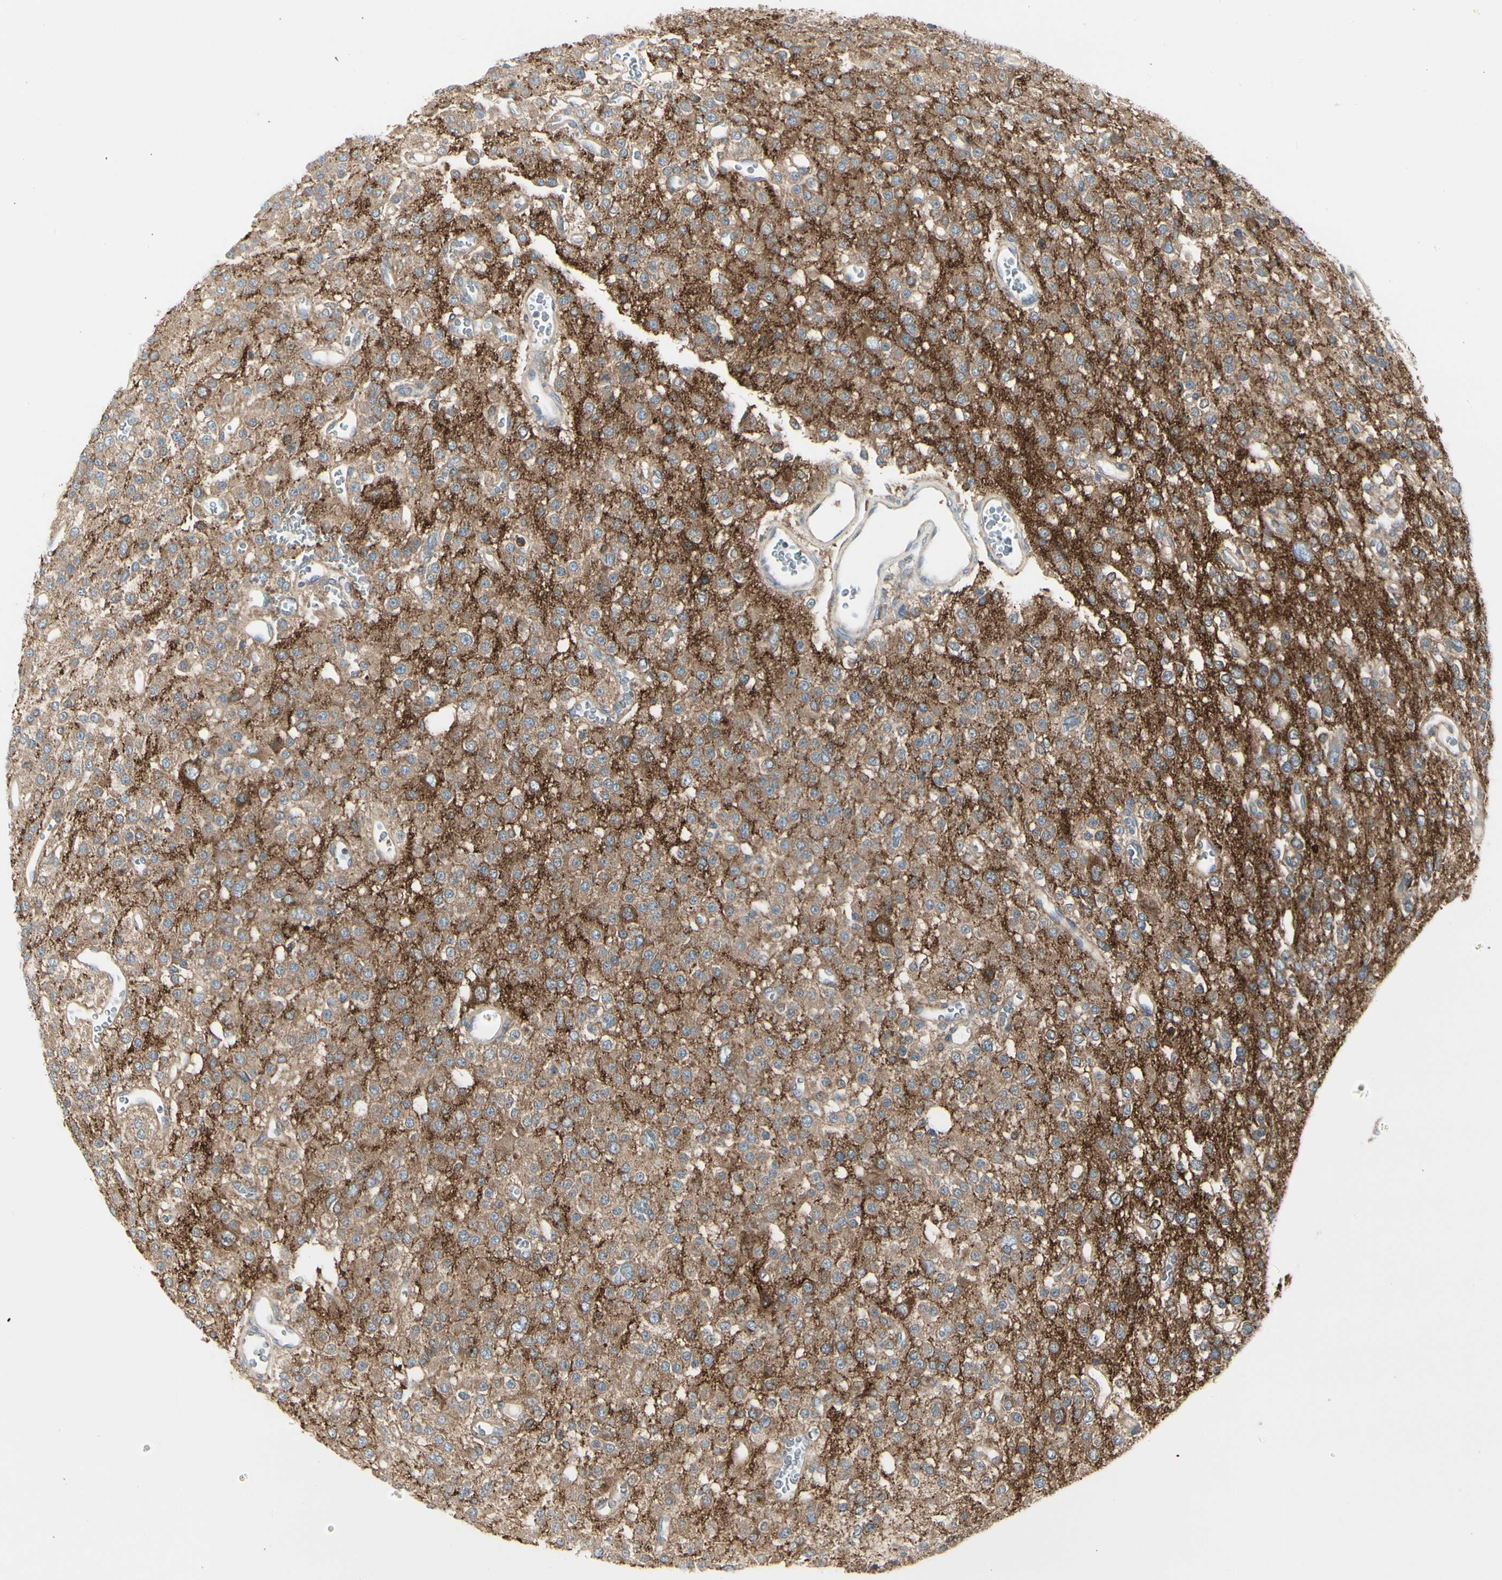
{"staining": {"intensity": "negative", "quantity": "none", "location": "none"}, "tissue": "glioma", "cell_type": "Tumor cells", "image_type": "cancer", "snomed": [{"axis": "morphology", "description": "Glioma, malignant, Low grade"}, {"axis": "topography", "description": "Brain"}], "caption": "High magnification brightfield microscopy of low-grade glioma (malignant) stained with DAB (3,3'-diaminobenzidine) (brown) and counterstained with hematoxylin (blue): tumor cells show no significant expression.", "gene": "ATP6V1B2", "patient": {"sex": "male", "age": 38}}